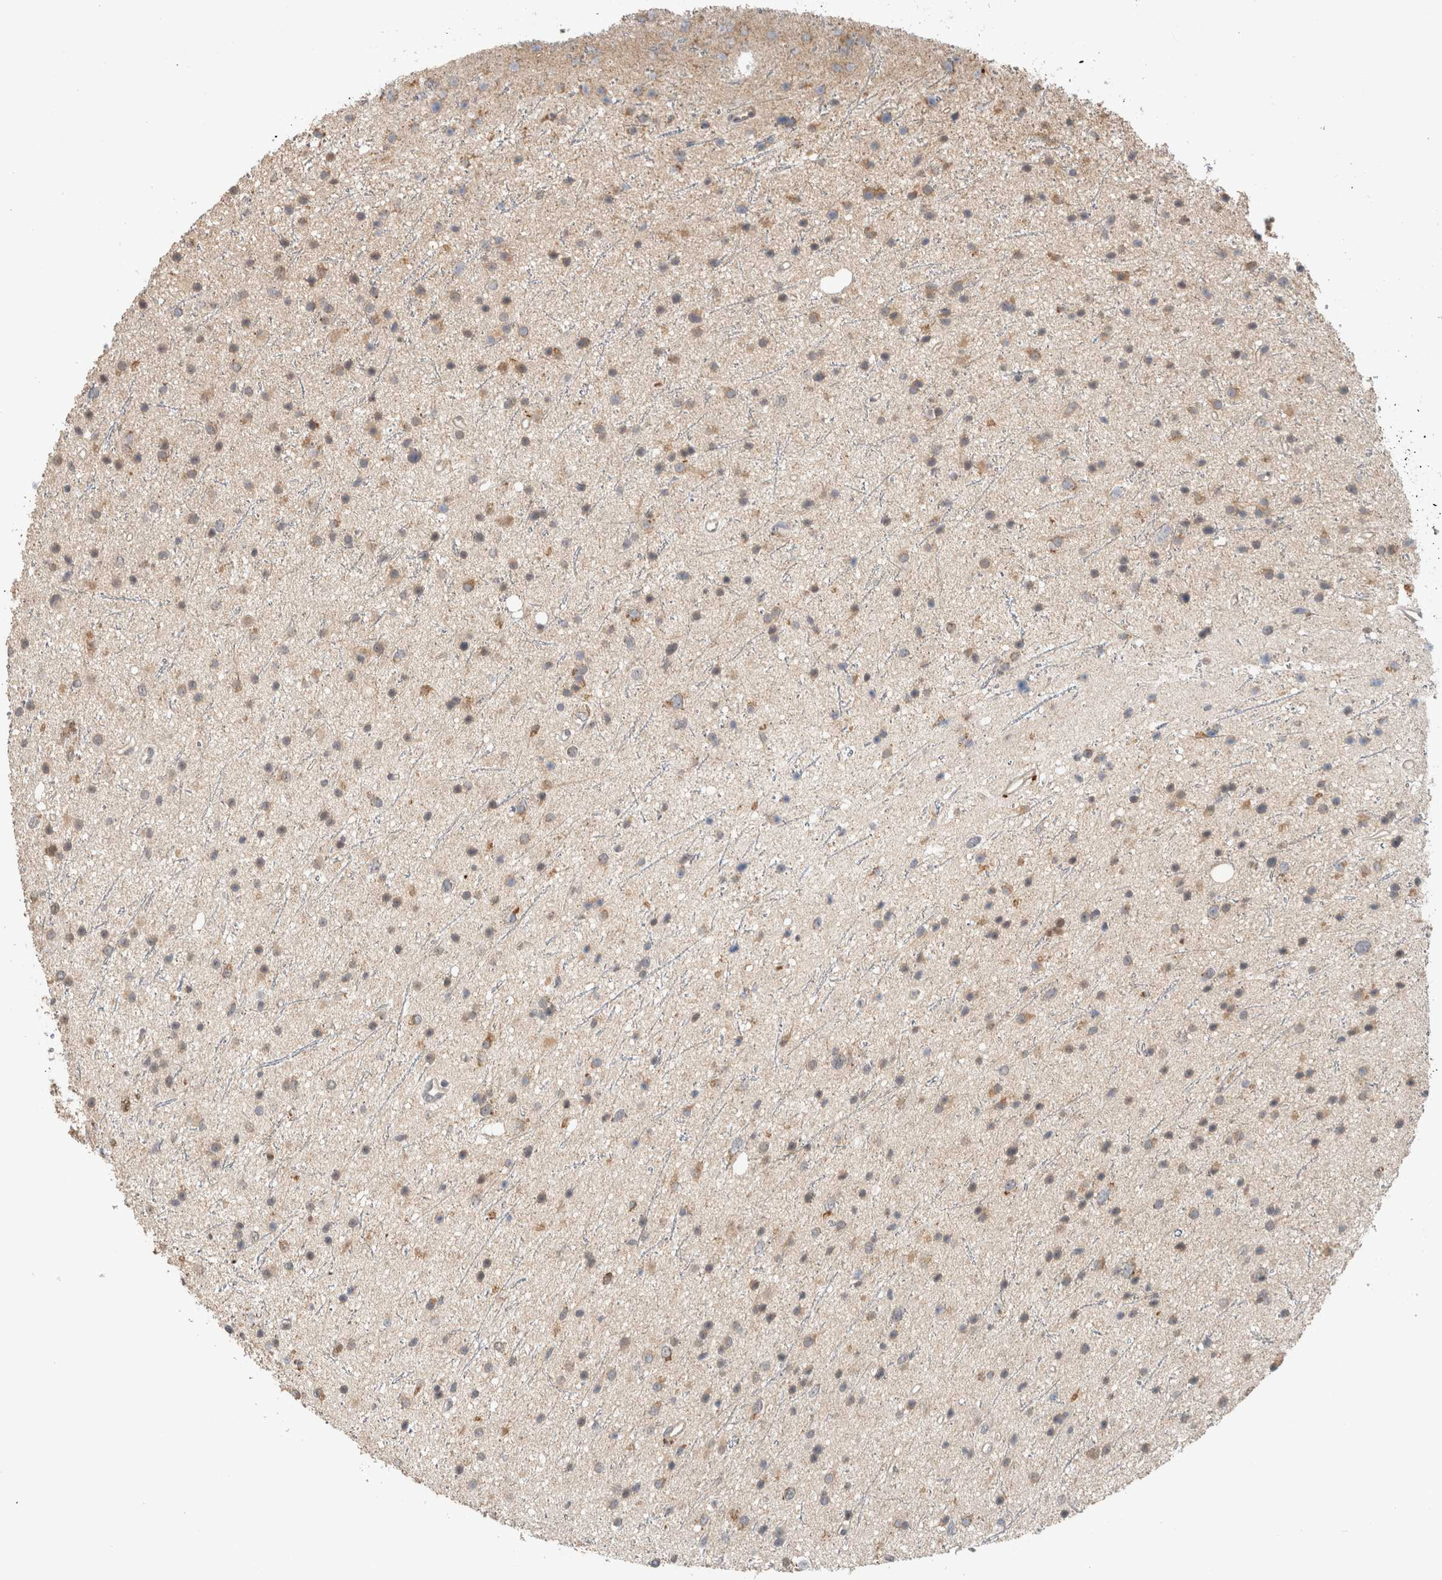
{"staining": {"intensity": "weak", "quantity": "25%-75%", "location": "cytoplasmic/membranous"}, "tissue": "glioma", "cell_type": "Tumor cells", "image_type": "cancer", "snomed": [{"axis": "morphology", "description": "Glioma, malignant, Low grade"}, {"axis": "topography", "description": "Cerebral cortex"}], "caption": "Protein expression analysis of human glioma reveals weak cytoplasmic/membranous positivity in about 25%-75% of tumor cells.", "gene": "GINS4", "patient": {"sex": "female", "age": 39}}